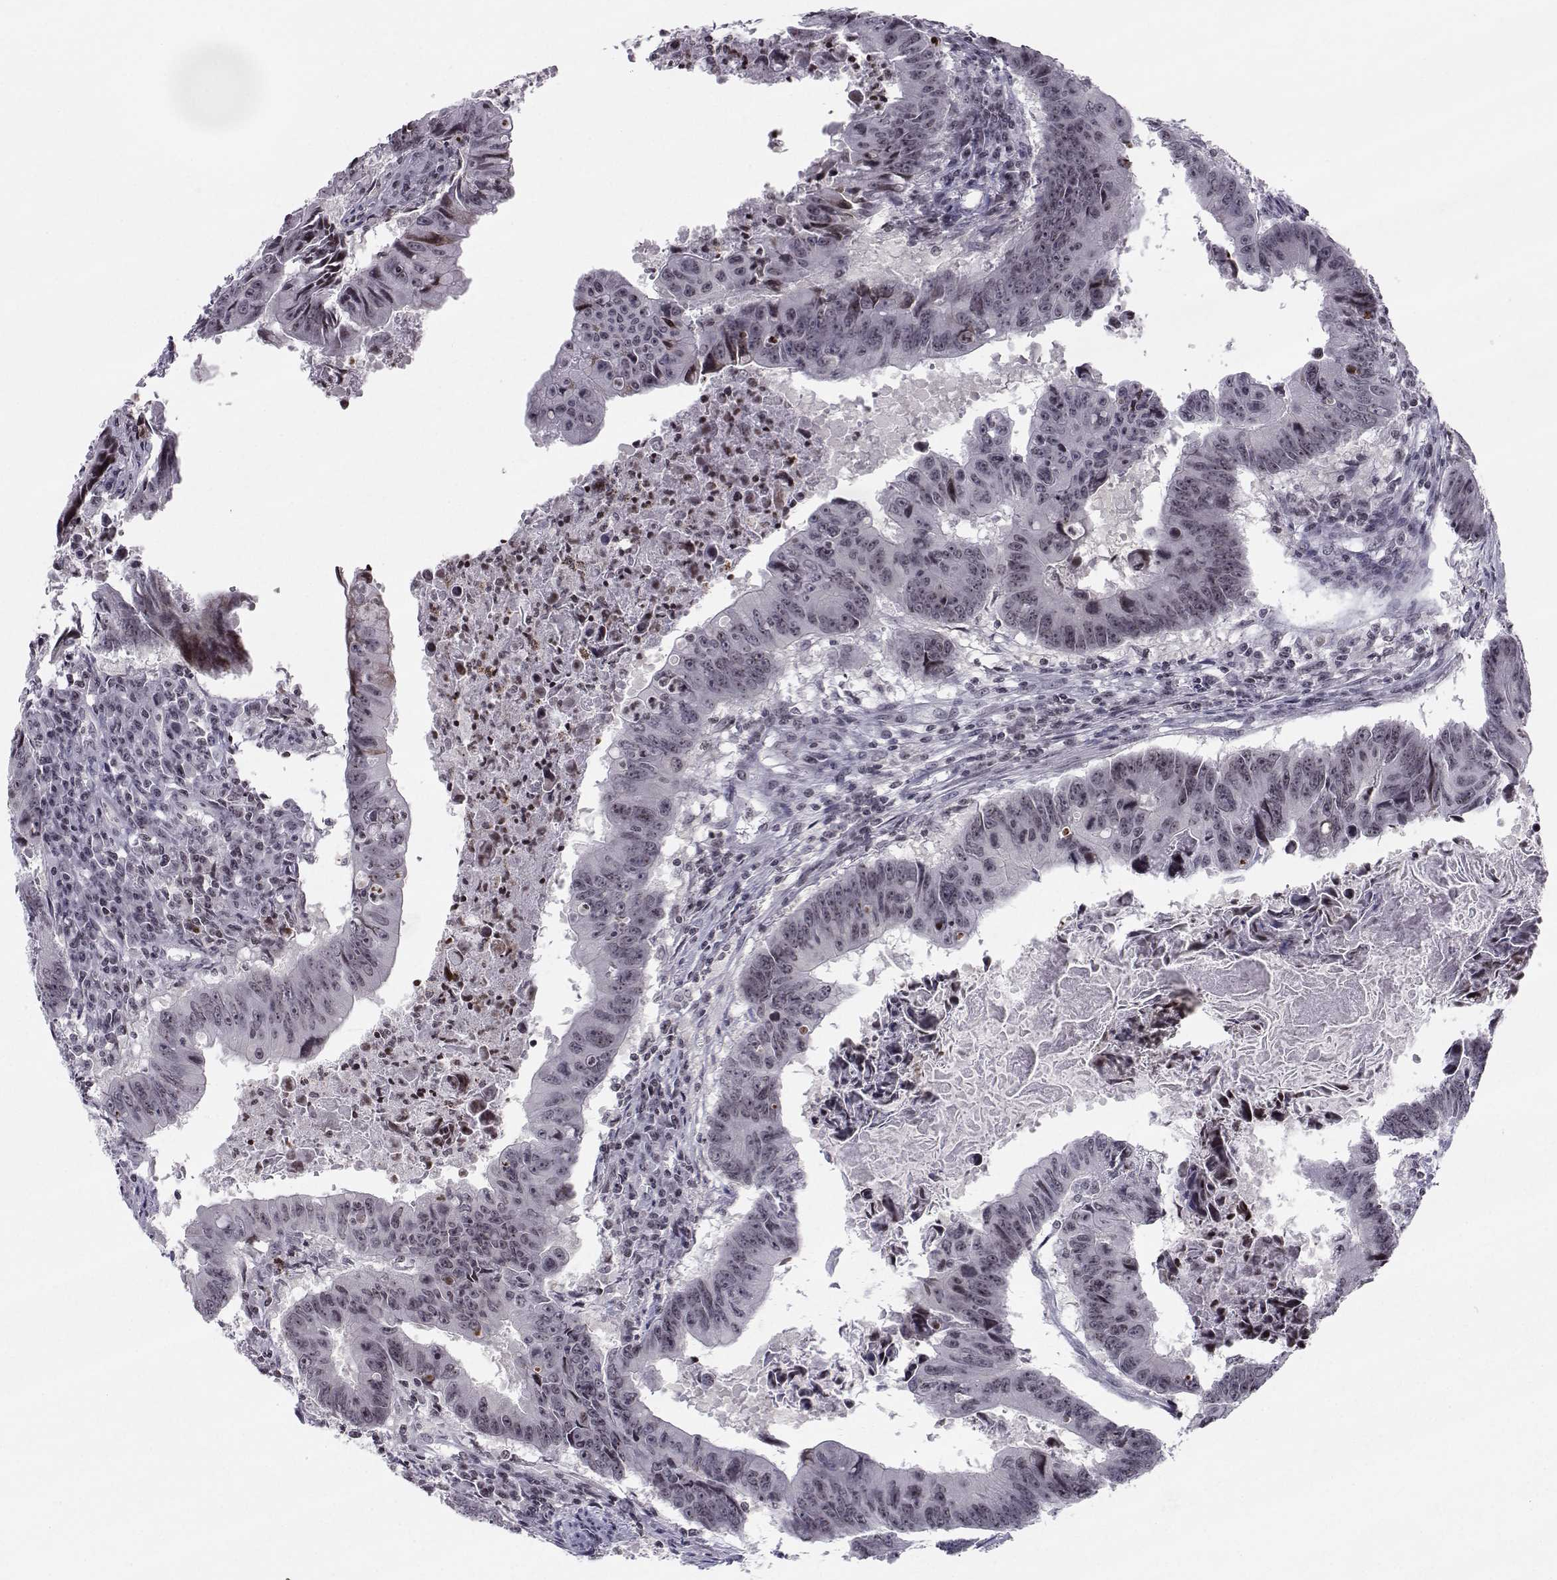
{"staining": {"intensity": "negative", "quantity": "none", "location": "none"}, "tissue": "colorectal cancer", "cell_type": "Tumor cells", "image_type": "cancer", "snomed": [{"axis": "morphology", "description": "Adenocarcinoma, NOS"}, {"axis": "topography", "description": "Colon"}], "caption": "Immunohistochemistry (IHC) image of colorectal adenocarcinoma stained for a protein (brown), which shows no positivity in tumor cells. (Immunohistochemistry, brightfield microscopy, high magnification).", "gene": "MARCHF4", "patient": {"sex": "female", "age": 87}}